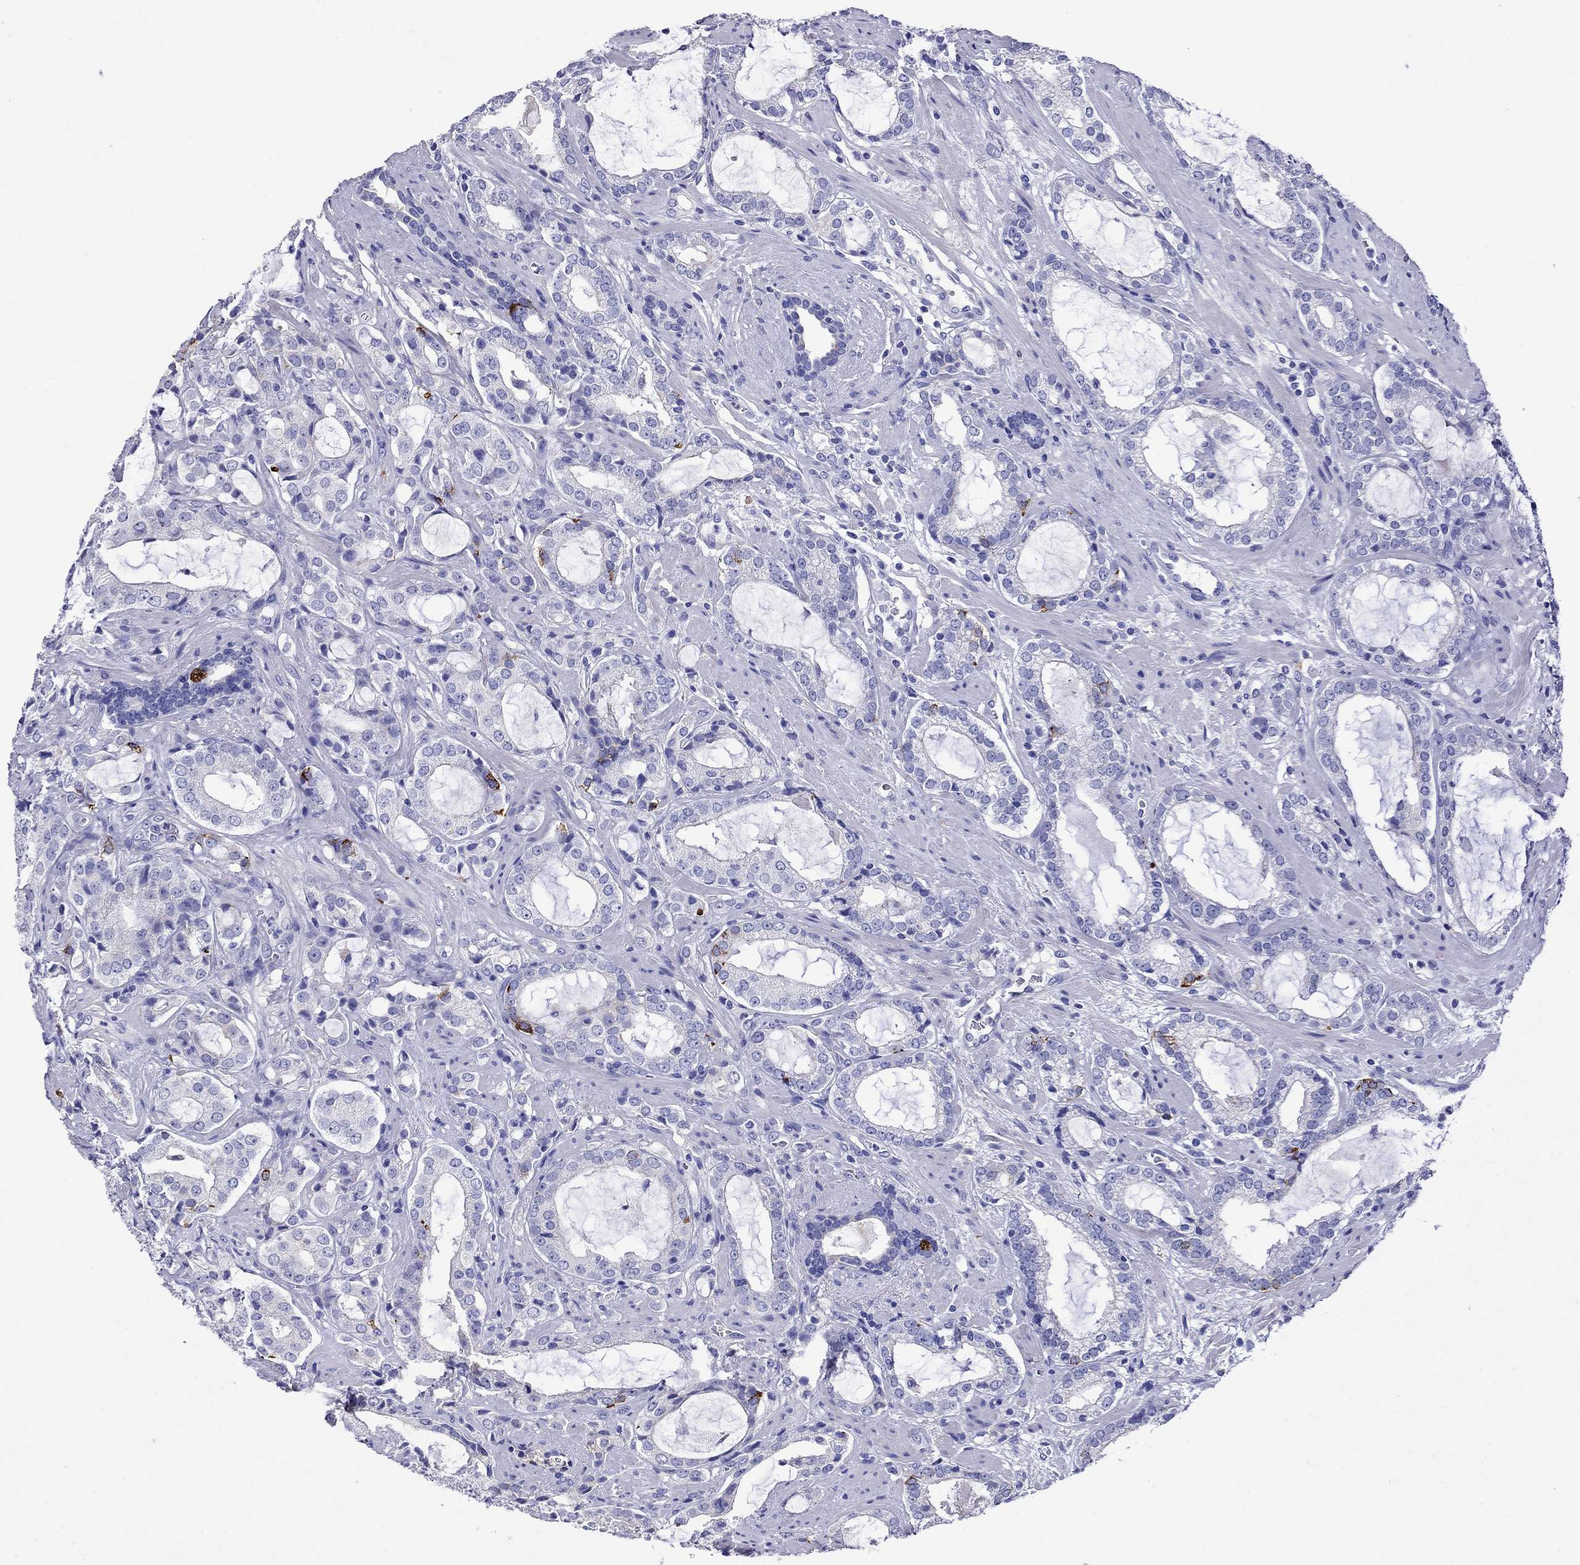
{"staining": {"intensity": "negative", "quantity": "none", "location": "none"}, "tissue": "prostate cancer", "cell_type": "Tumor cells", "image_type": "cancer", "snomed": [{"axis": "morphology", "description": "Adenocarcinoma, NOS"}, {"axis": "topography", "description": "Prostate"}], "caption": "There is no significant positivity in tumor cells of prostate cancer.", "gene": "SCG2", "patient": {"sex": "male", "age": 66}}